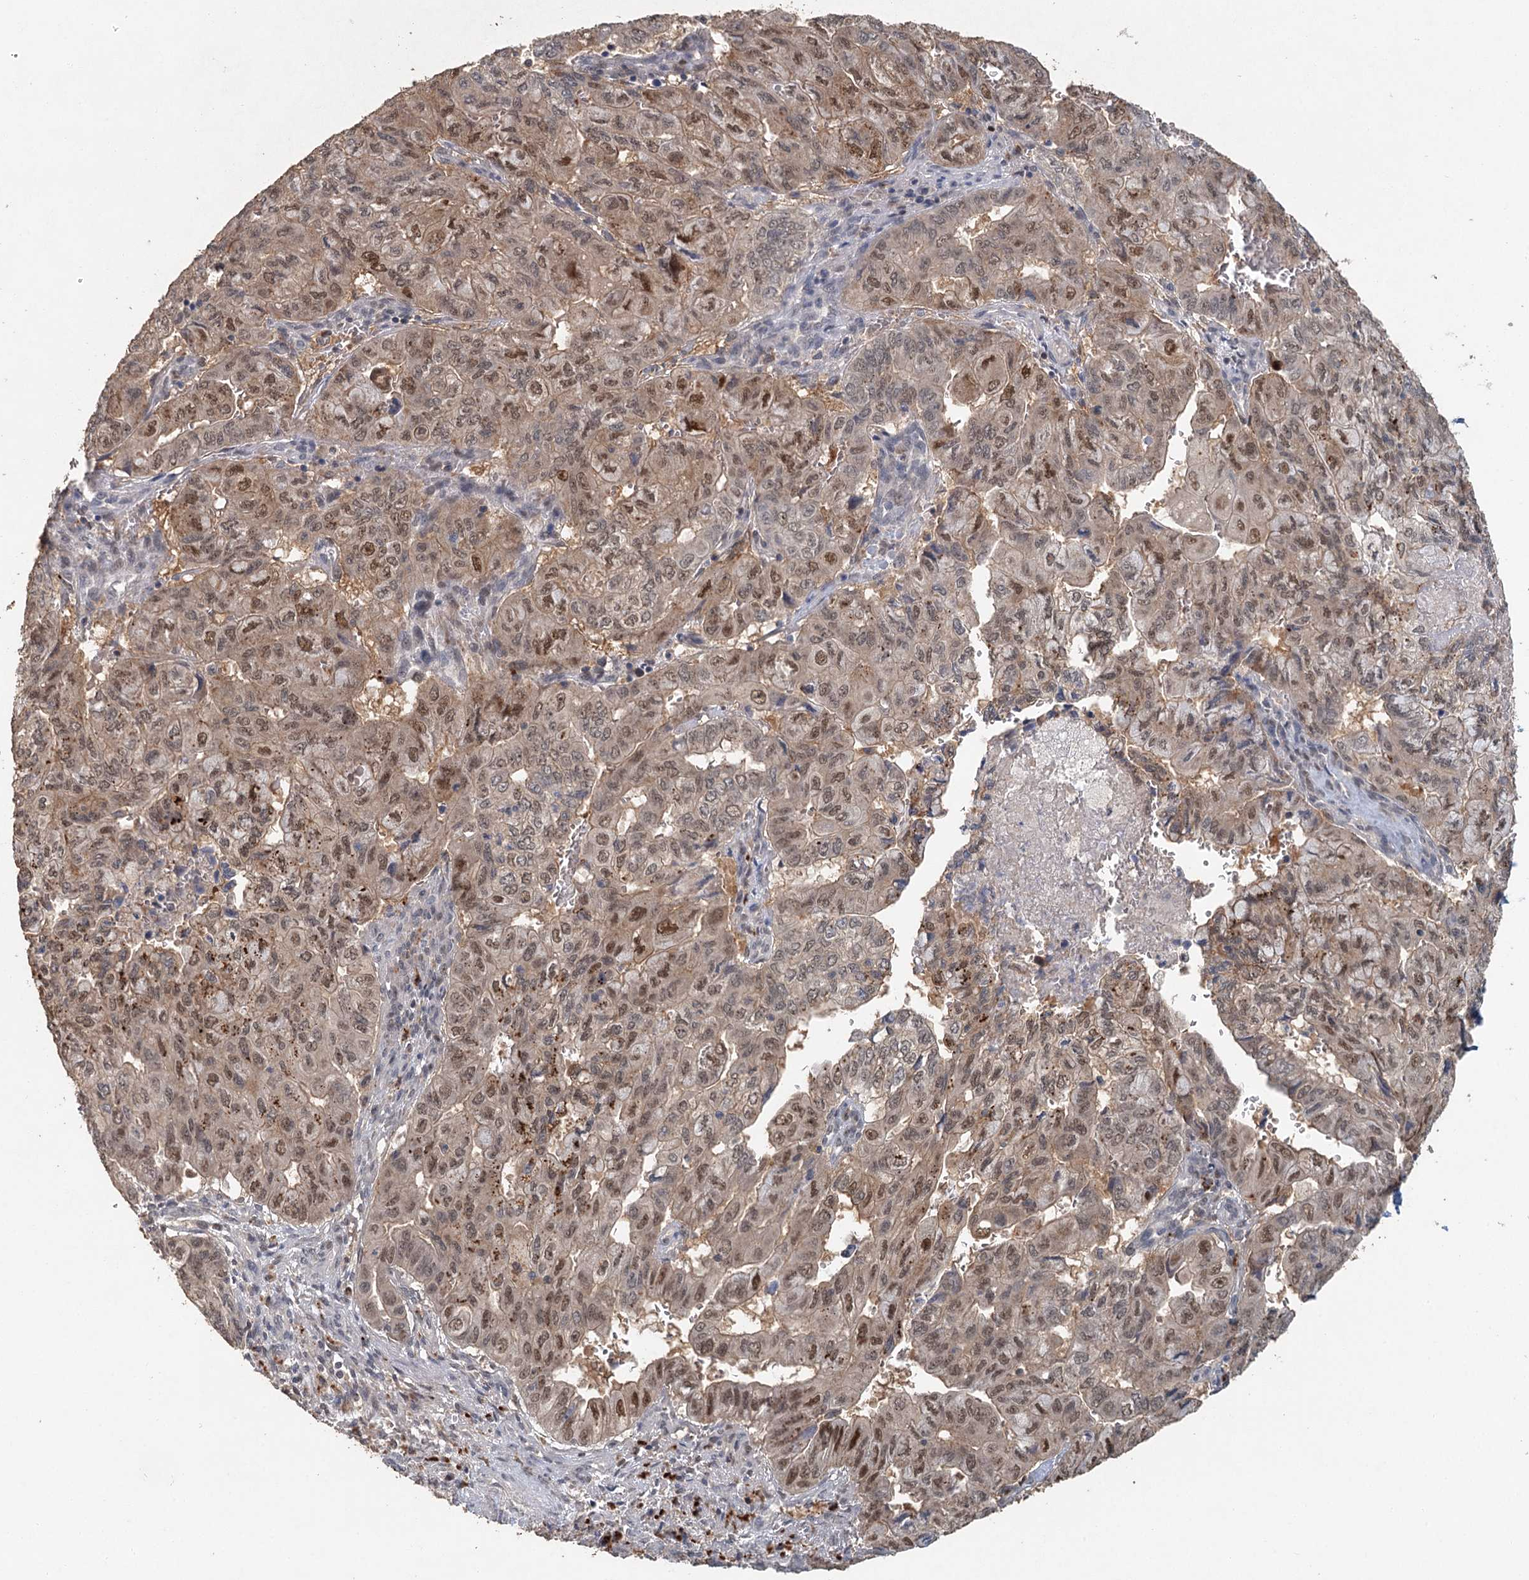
{"staining": {"intensity": "moderate", "quantity": ">75%", "location": "cytoplasmic/membranous,nuclear"}, "tissue": "pancreatic cancer", "cell_type": "Tumor cells", "image_type": "cancer", "snomed": [{"axis": "morphology", "description": "Adenocarcinoma, NOS"}, {"axis": "topography", "description": "Pancreas"}], "caption": "Brown immunohistochemical staining in human pancreatic cancer exhibits moderate cytoplasmic/membranous and nuclear staining in about >75% of tumor cells. The protein of interest is stained brown, and the nuclei are stained in blue (DAB IHC with brightfield microscopy, high magnification).", "gene": "ADK", "patient": {"sex": "male", "age": 51}}